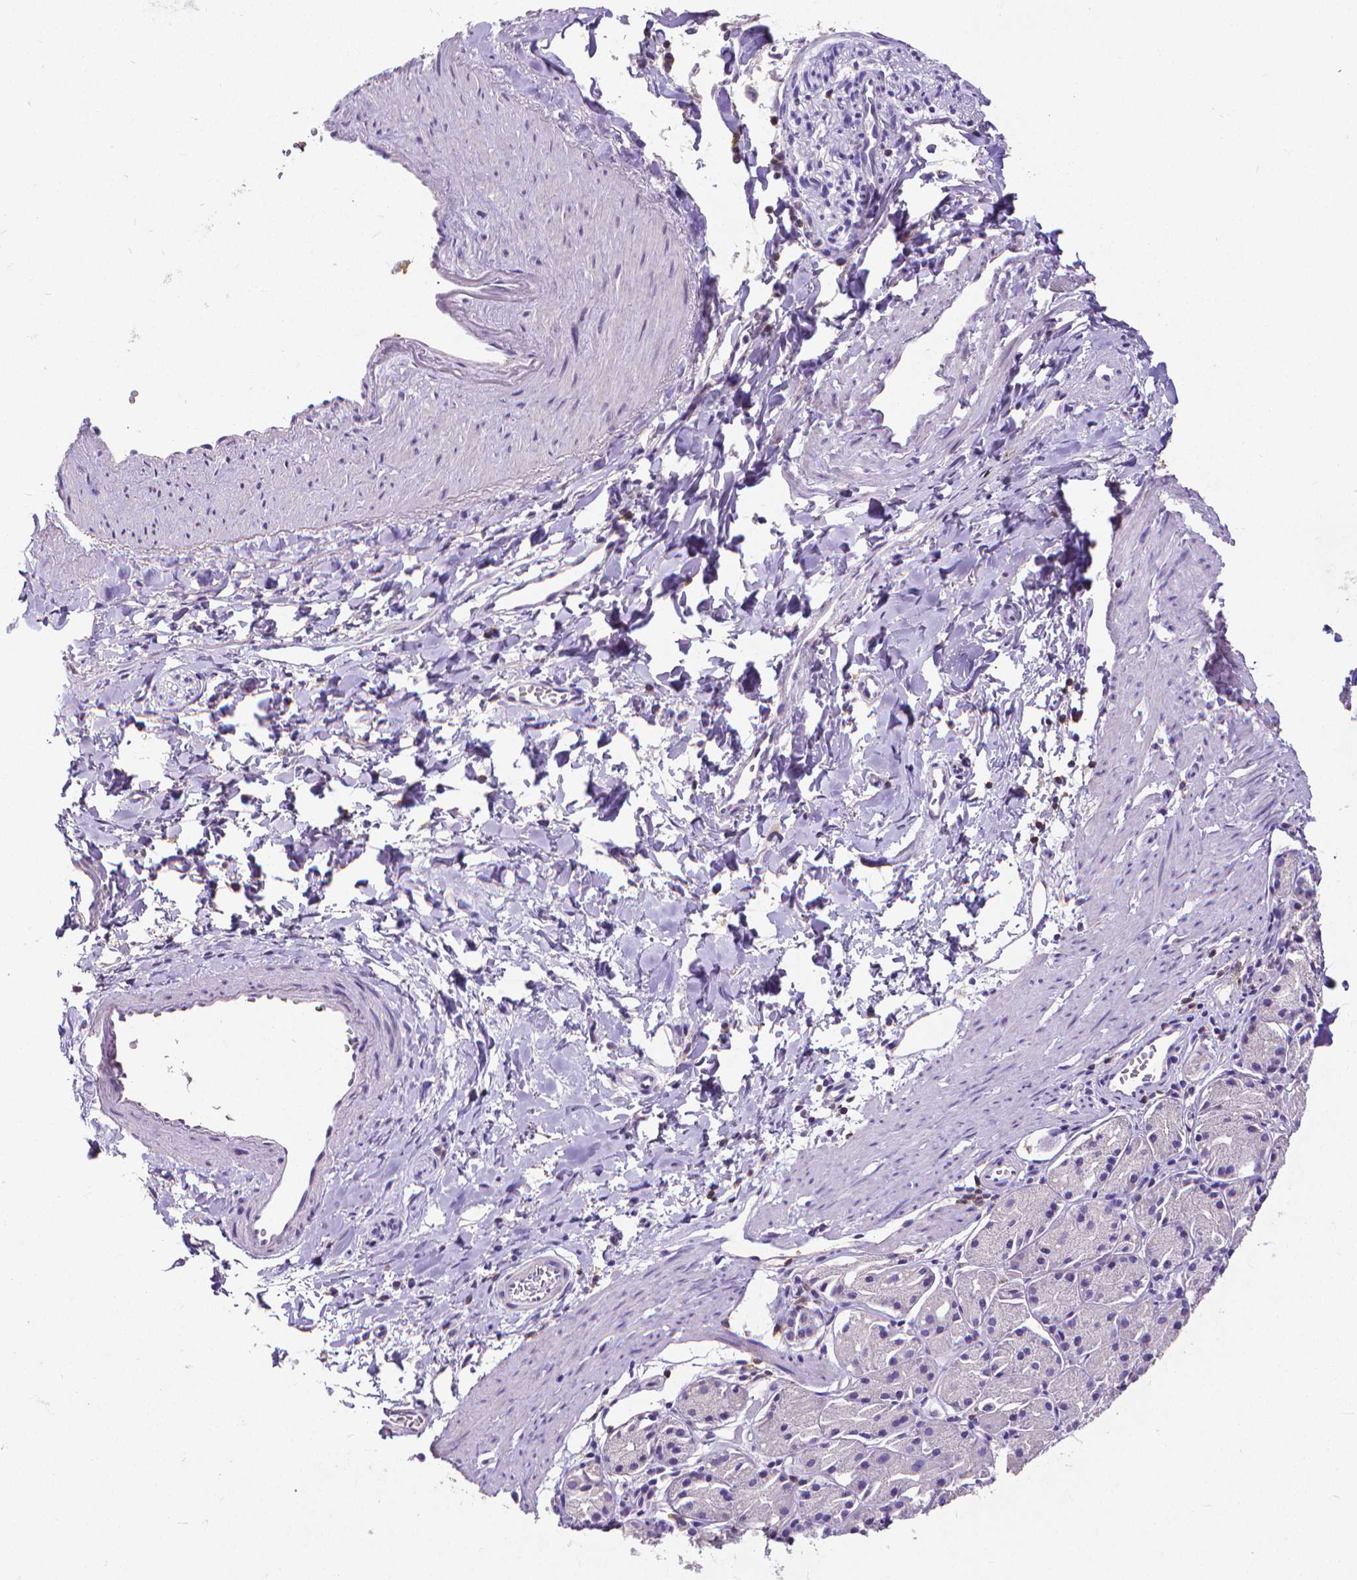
{"staining": {"intensity": "negative", "quantity": "none", "location": "none"}, "tissue": "stomach cancer", "cell_type": "Tumor cells", "image_type": "cancer", "snomed": [{"axis": "morphology", "description": "Adenocarcinoma, NOS"}, {"axis": "topography", "description": "Stomach"}], "caption": "Stomach adenocarcinoma stained for a protein using immunohistochemistry displays no staining tumor cells.", "gene": "CD4", "patient": {"sex": "male", "age": 47}}